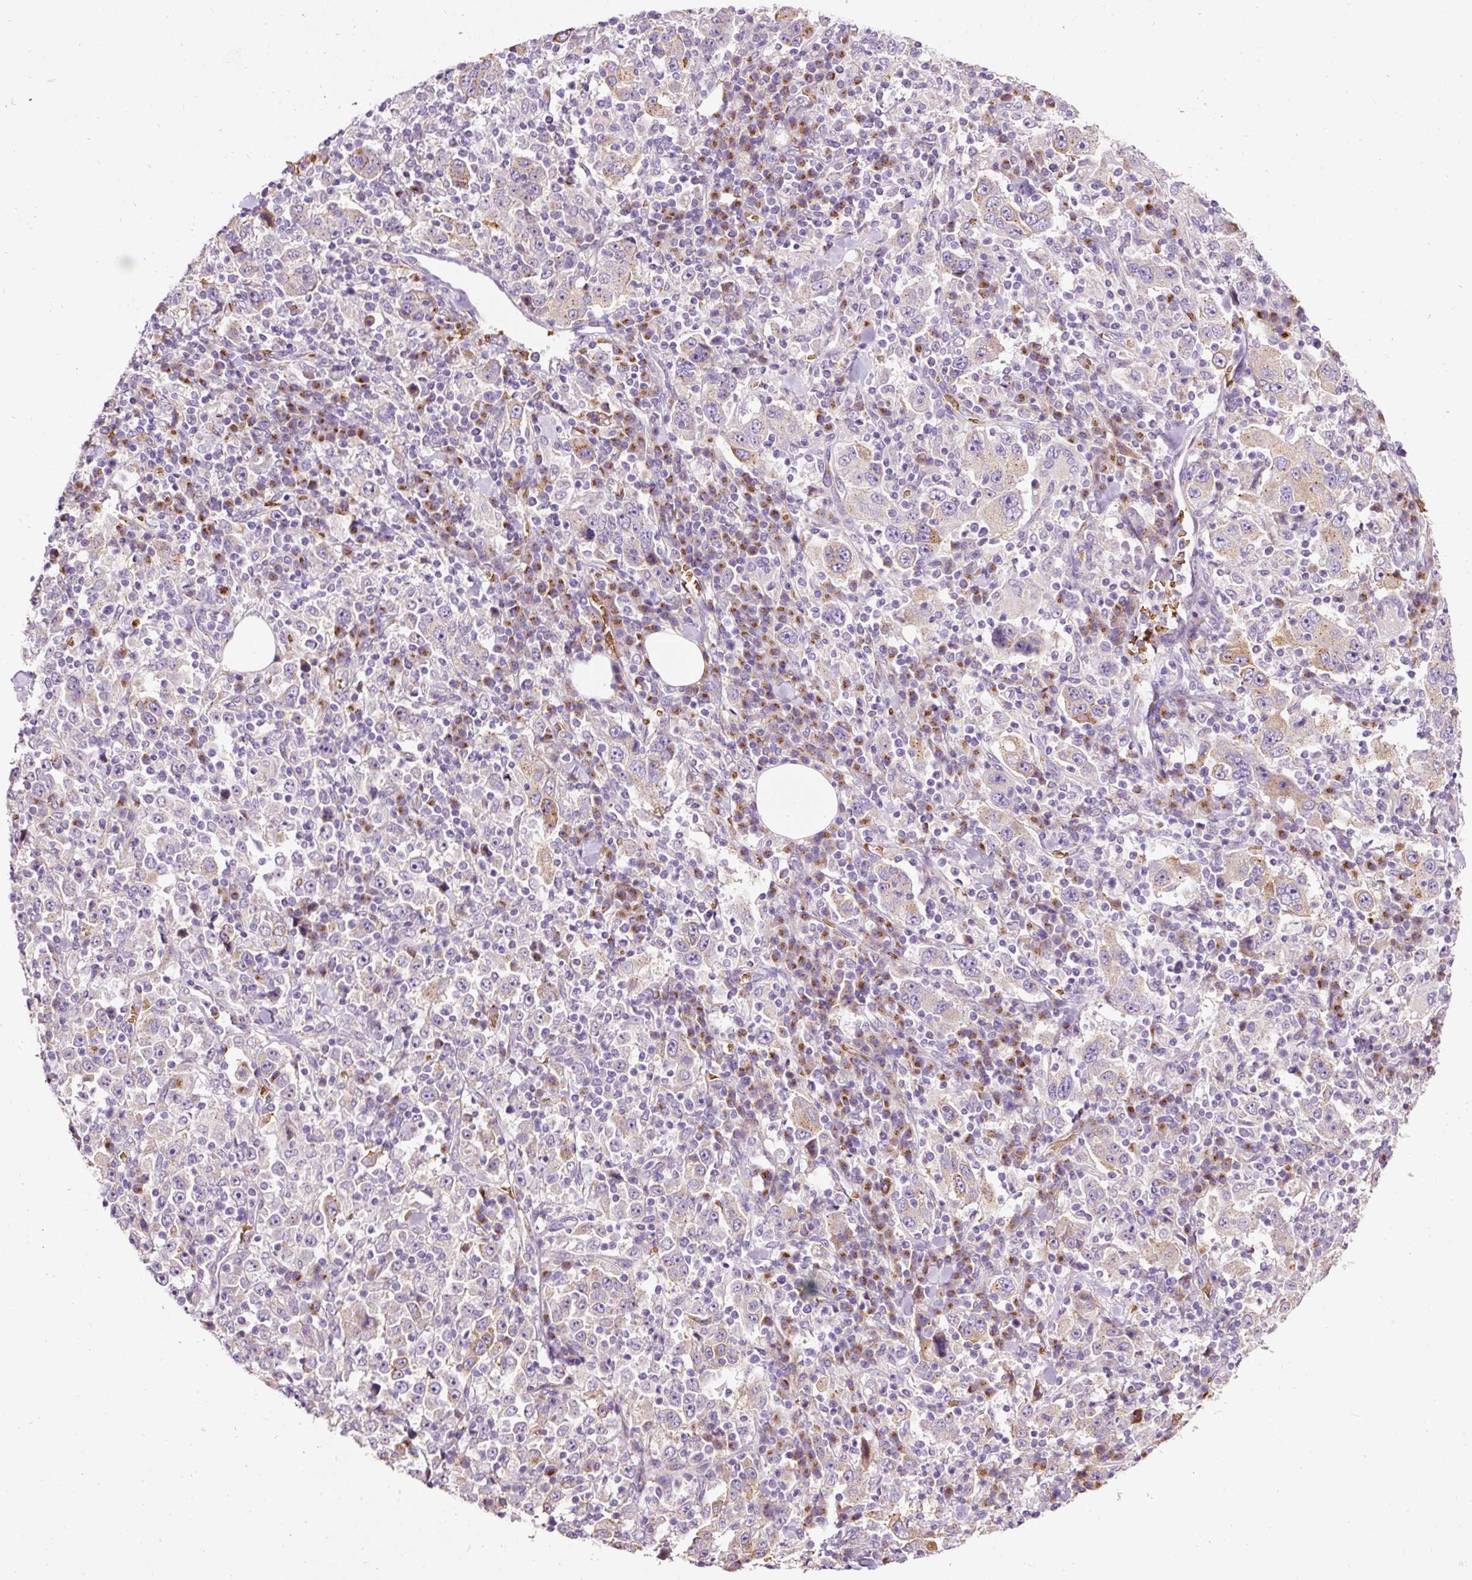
{"staining": {"intensity": "weak", "quantity": "25%-75%", "location": "cytoplasmic/membranous"}, "tissue": "stomach cancer", "cell_type": "Tumor cells", "image_type": "cancer", "snomed": [{"axis": "morphology", "description": "Normal tissue, NOS"}, {"axis": "morphology", "description": "Adenocarcinoma, NOS"}, {"axis": "topography", "description": "Stomach, upper"}, {"axis": "topography", "description": "Stomach"}], "caption": "Immunohistochemistry of human stomach cancer (adenocarcinoma) shows low levels of weak cytoplasmic/membranous expression in approximately 25%-75% of tumor cells.", "gene": "PRRC2A", "patient": {"sex": "male", "age": 59}}